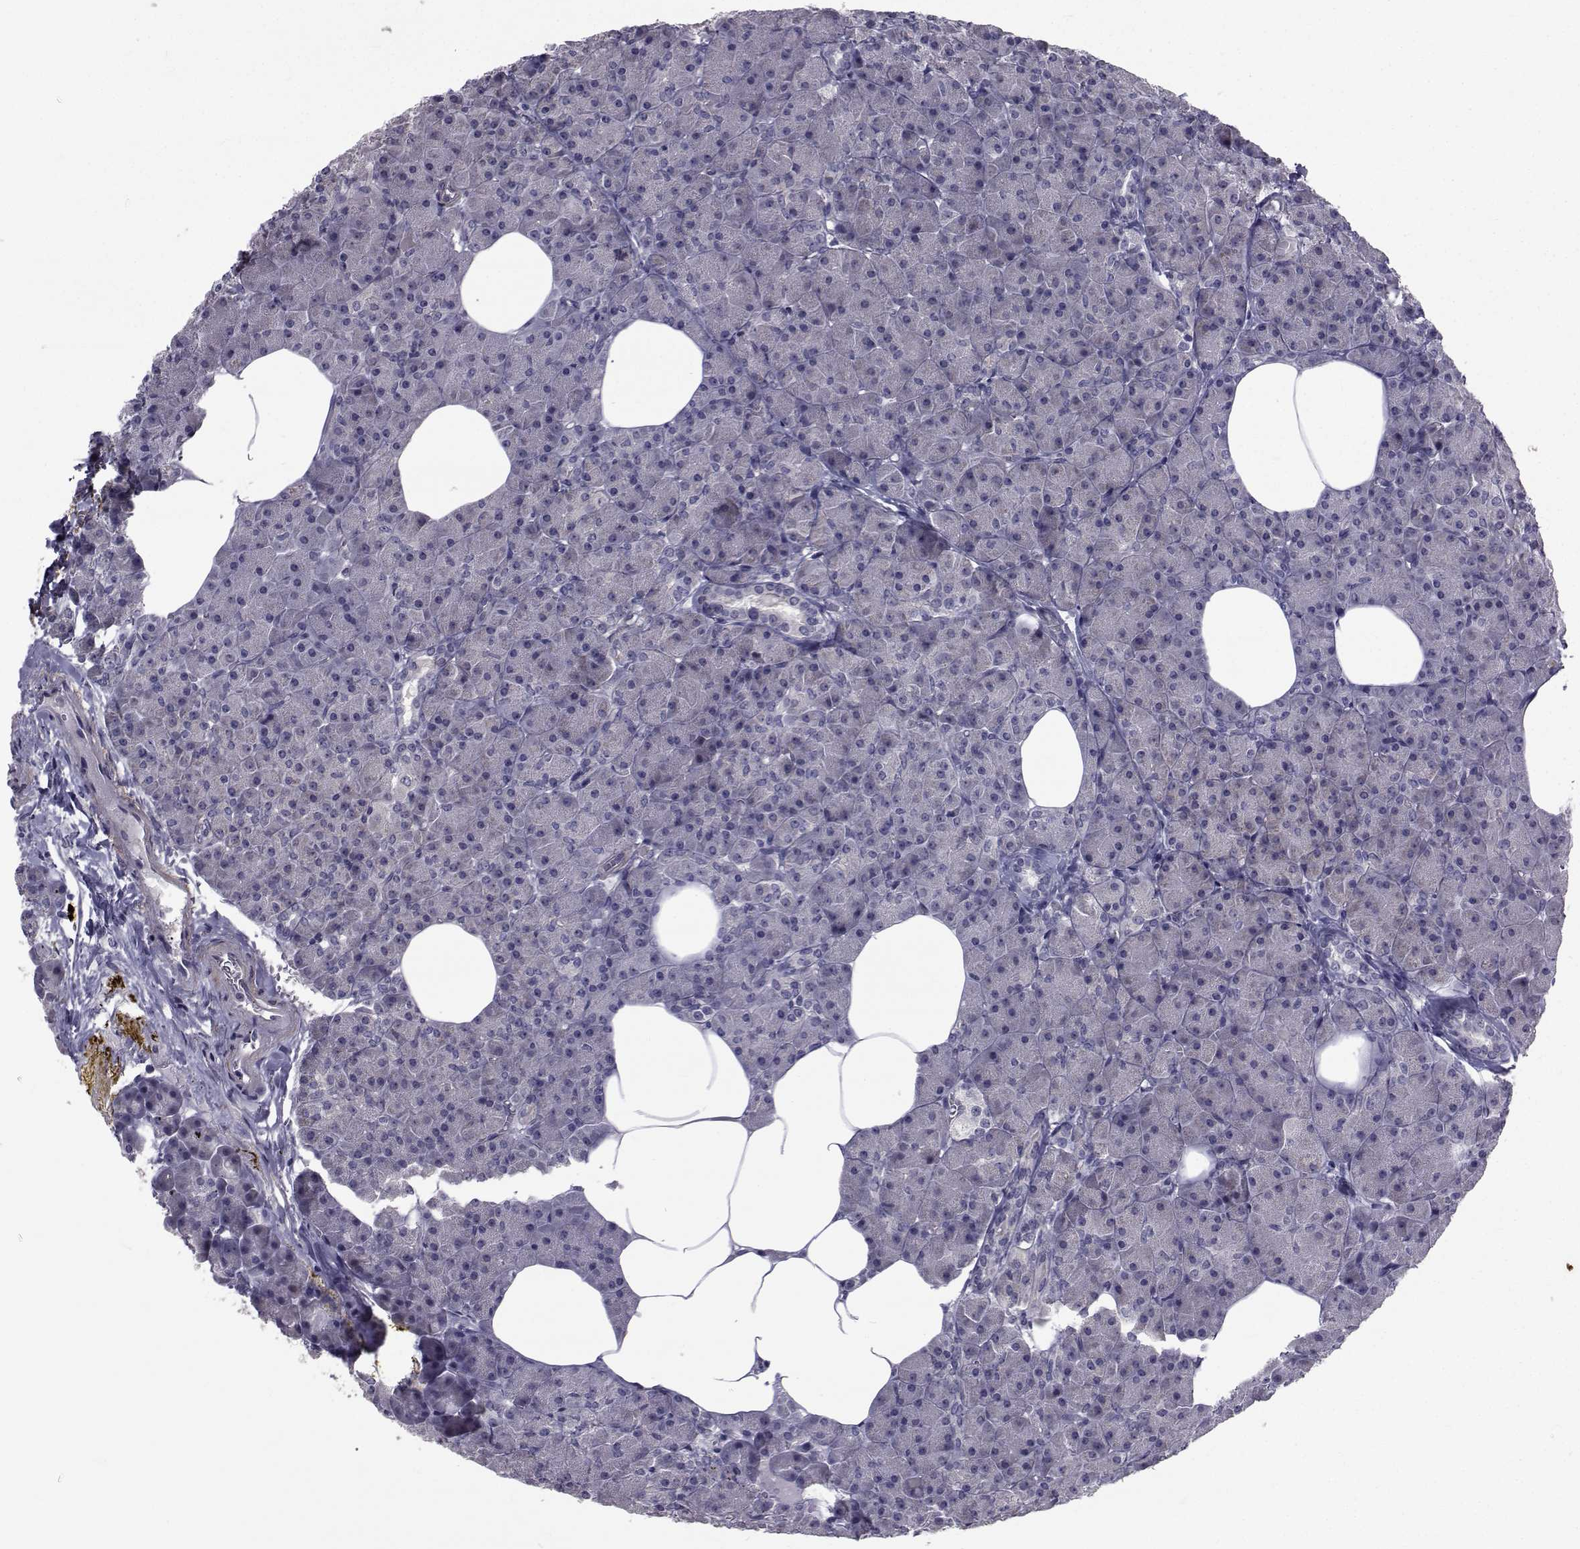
{"staining": {"intensity": "negative", "quantity": "none", "location": "none"}, "tissue": "pancreas", "cell_type": "Exocrine glandular cells", "image_type": "normal", "snomed": [{"axis": "morphology", "description": "Normal tissue, NOS"}, {"axis": "topography", "description": "Pancreas"}], "caption": "IHC of unremarkable pancreas demonstrates no expression in exocrine glandular cells. (Stains: DAB (3,3'-diaminobenzidine) immunohistochemistry with hematoxylin counter stain, Microscopy: brightfield microscopy at high magnification).", "gene": "CFAP74", "patient": {"sex": "female", "age": 45}}